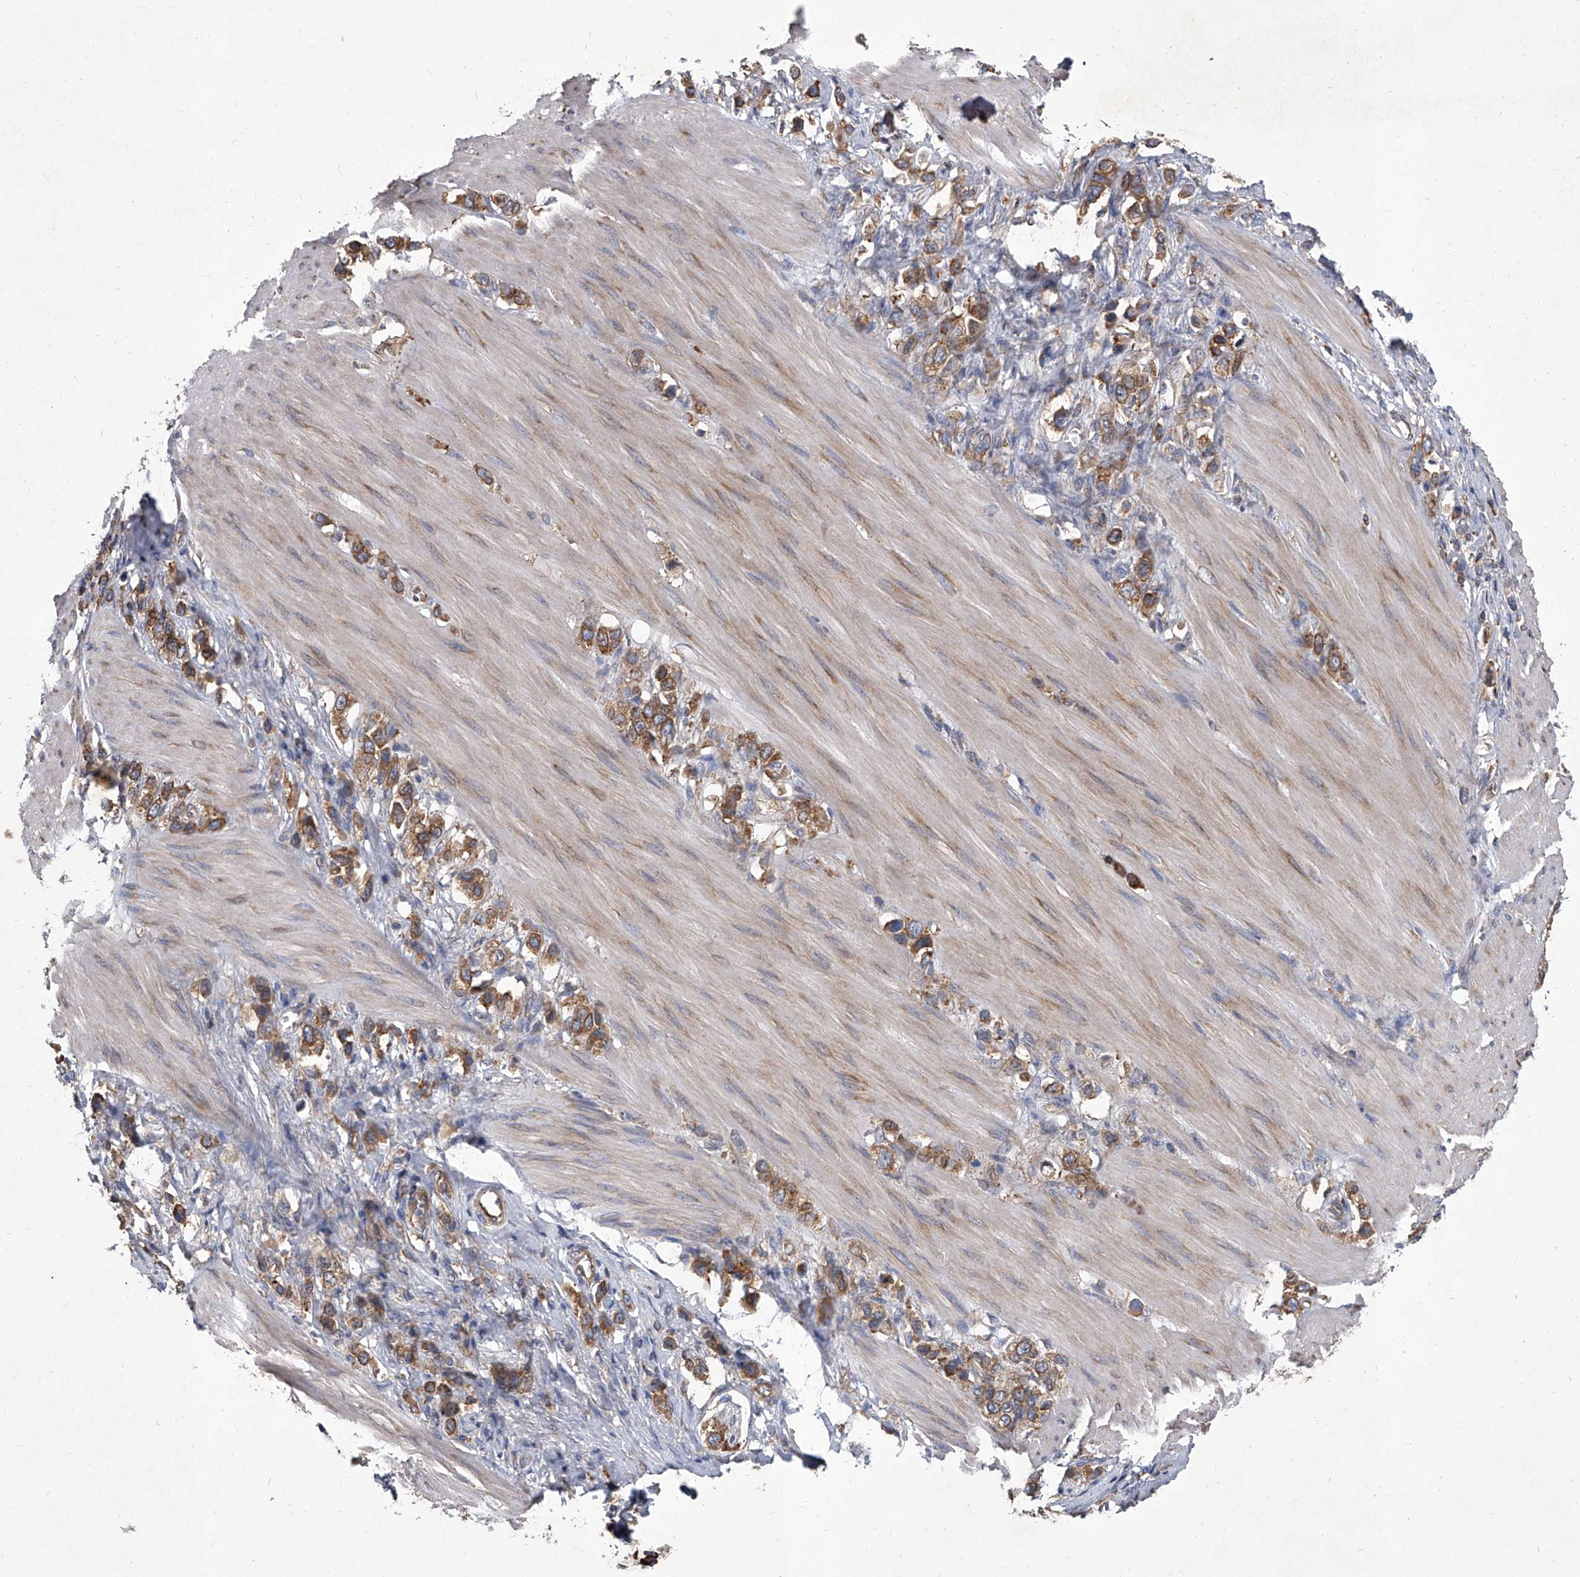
{"staining": {"intensity": "moderate", "quantity": ">75%", "location": "cytoplasmic/membranous"}, "tissue": "stomach cancer", "cell_type": "Tumor cells", "image_type": "cancer", "snomed": [{"axis": "morphology", "description": "Adenocarcinoma, NOS"}, {"axis": "topography", "description": "Stomach"}], "caption": "About >75% of tumor cells in adenocarcinoma (stomach) show moderate cytoplasmic/membranous protein positivity as visualized by brown immunohistochemical staining.", "gene": "EIF2S2", "patient": {"sex": "female", "age": 65}}